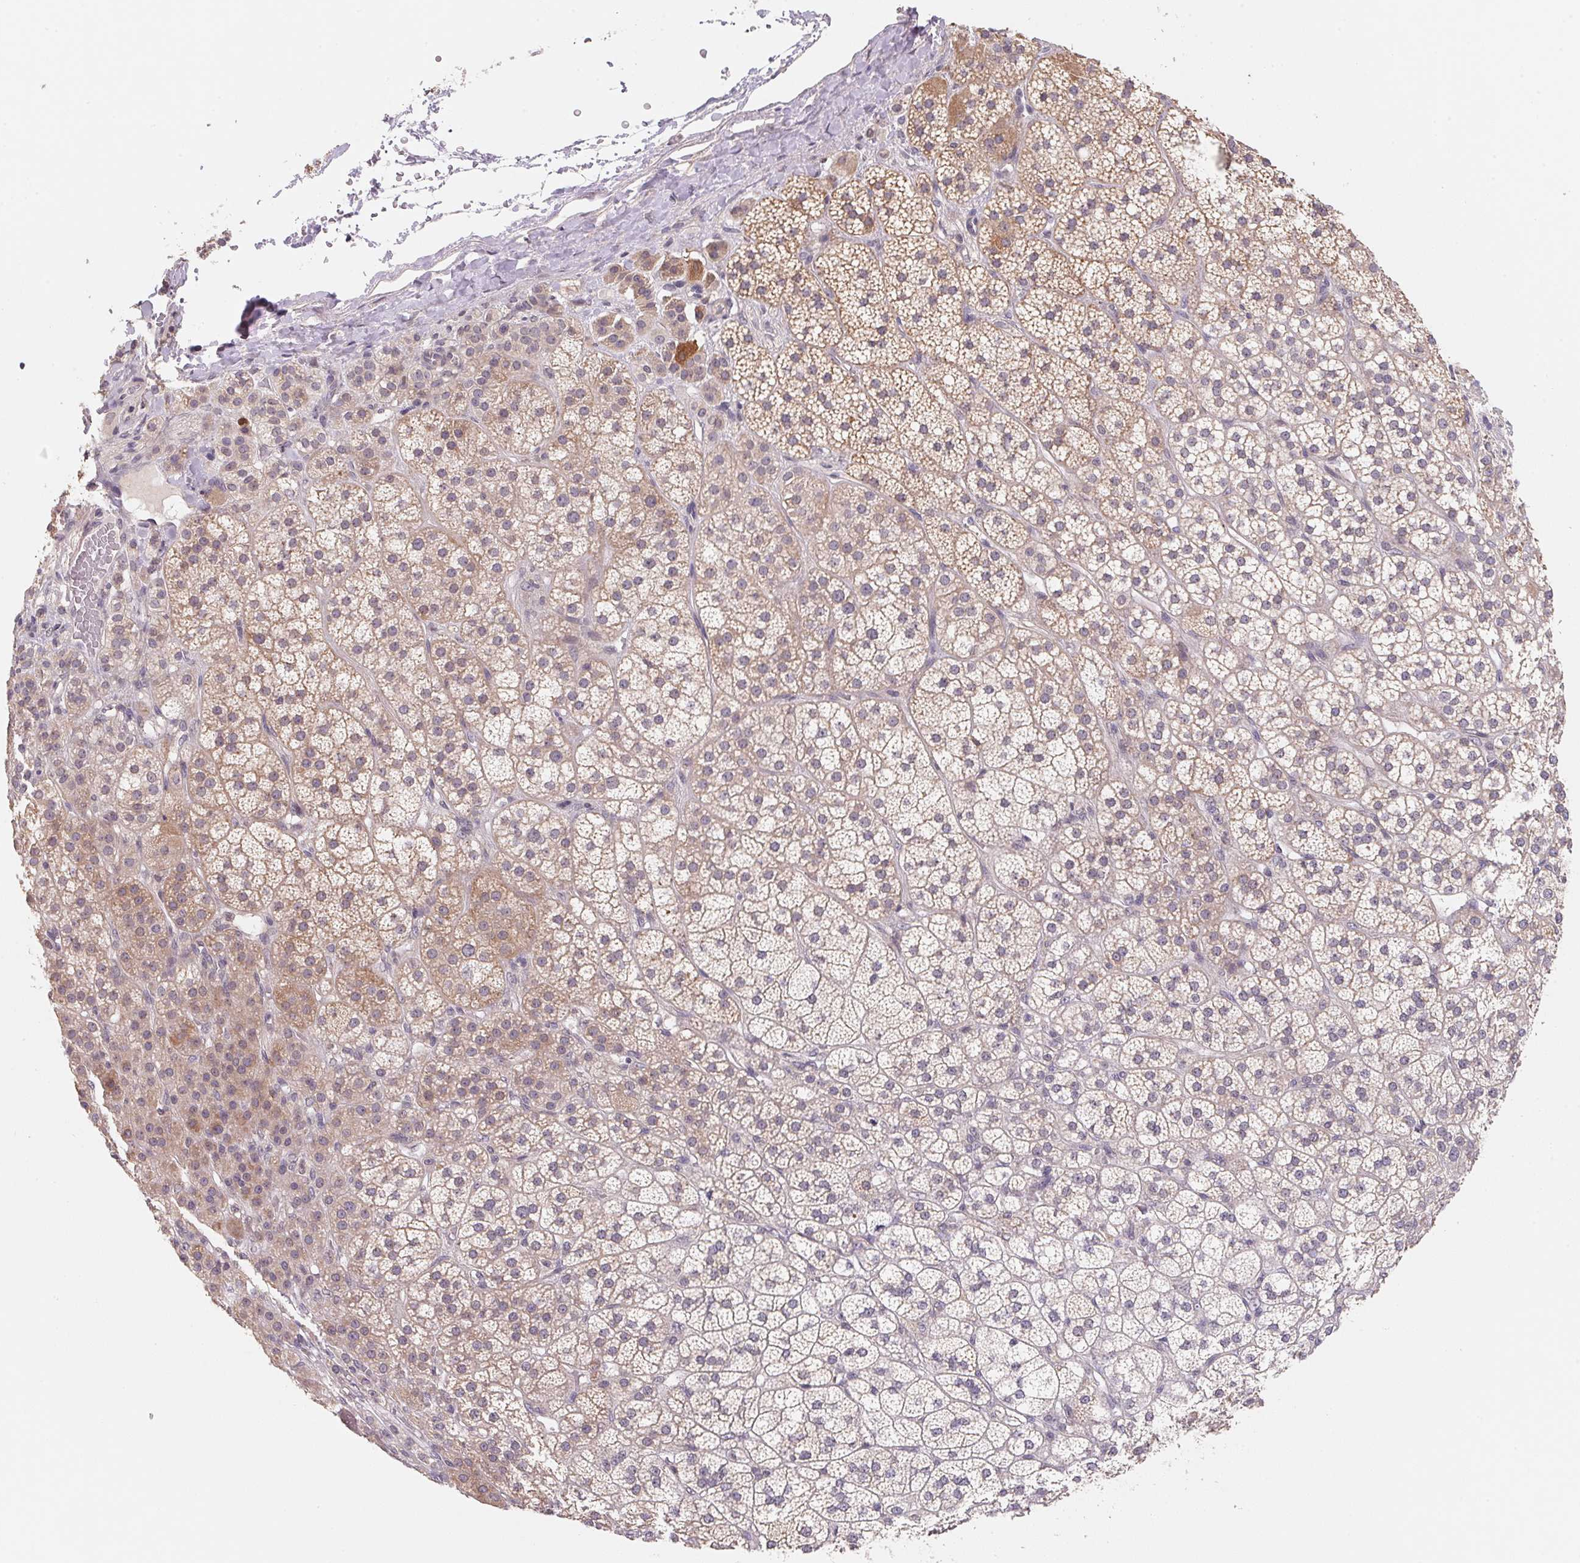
{"staining": {"intensity": "moderate", "quantity": "25%-75%", "location": "cytoplasmic/membranous"}, "tissue": "adrenal gland", "cell_type": "Glandular cells", "image_type": "normal", "snomed": [{"axis": "morphology", "description": "Normal tissue, NOS"}, {"axis": "topography", "description": "Adrenal gland"}], "caption": "Brown immunohistochemical staining in benign adrenal gland shows moderate cytoplasmic/membranous positivity in approximately 25%-75% of glandular cells.", "gene": "KIFC1", "patient": {"sex": "female", "age": 60}}